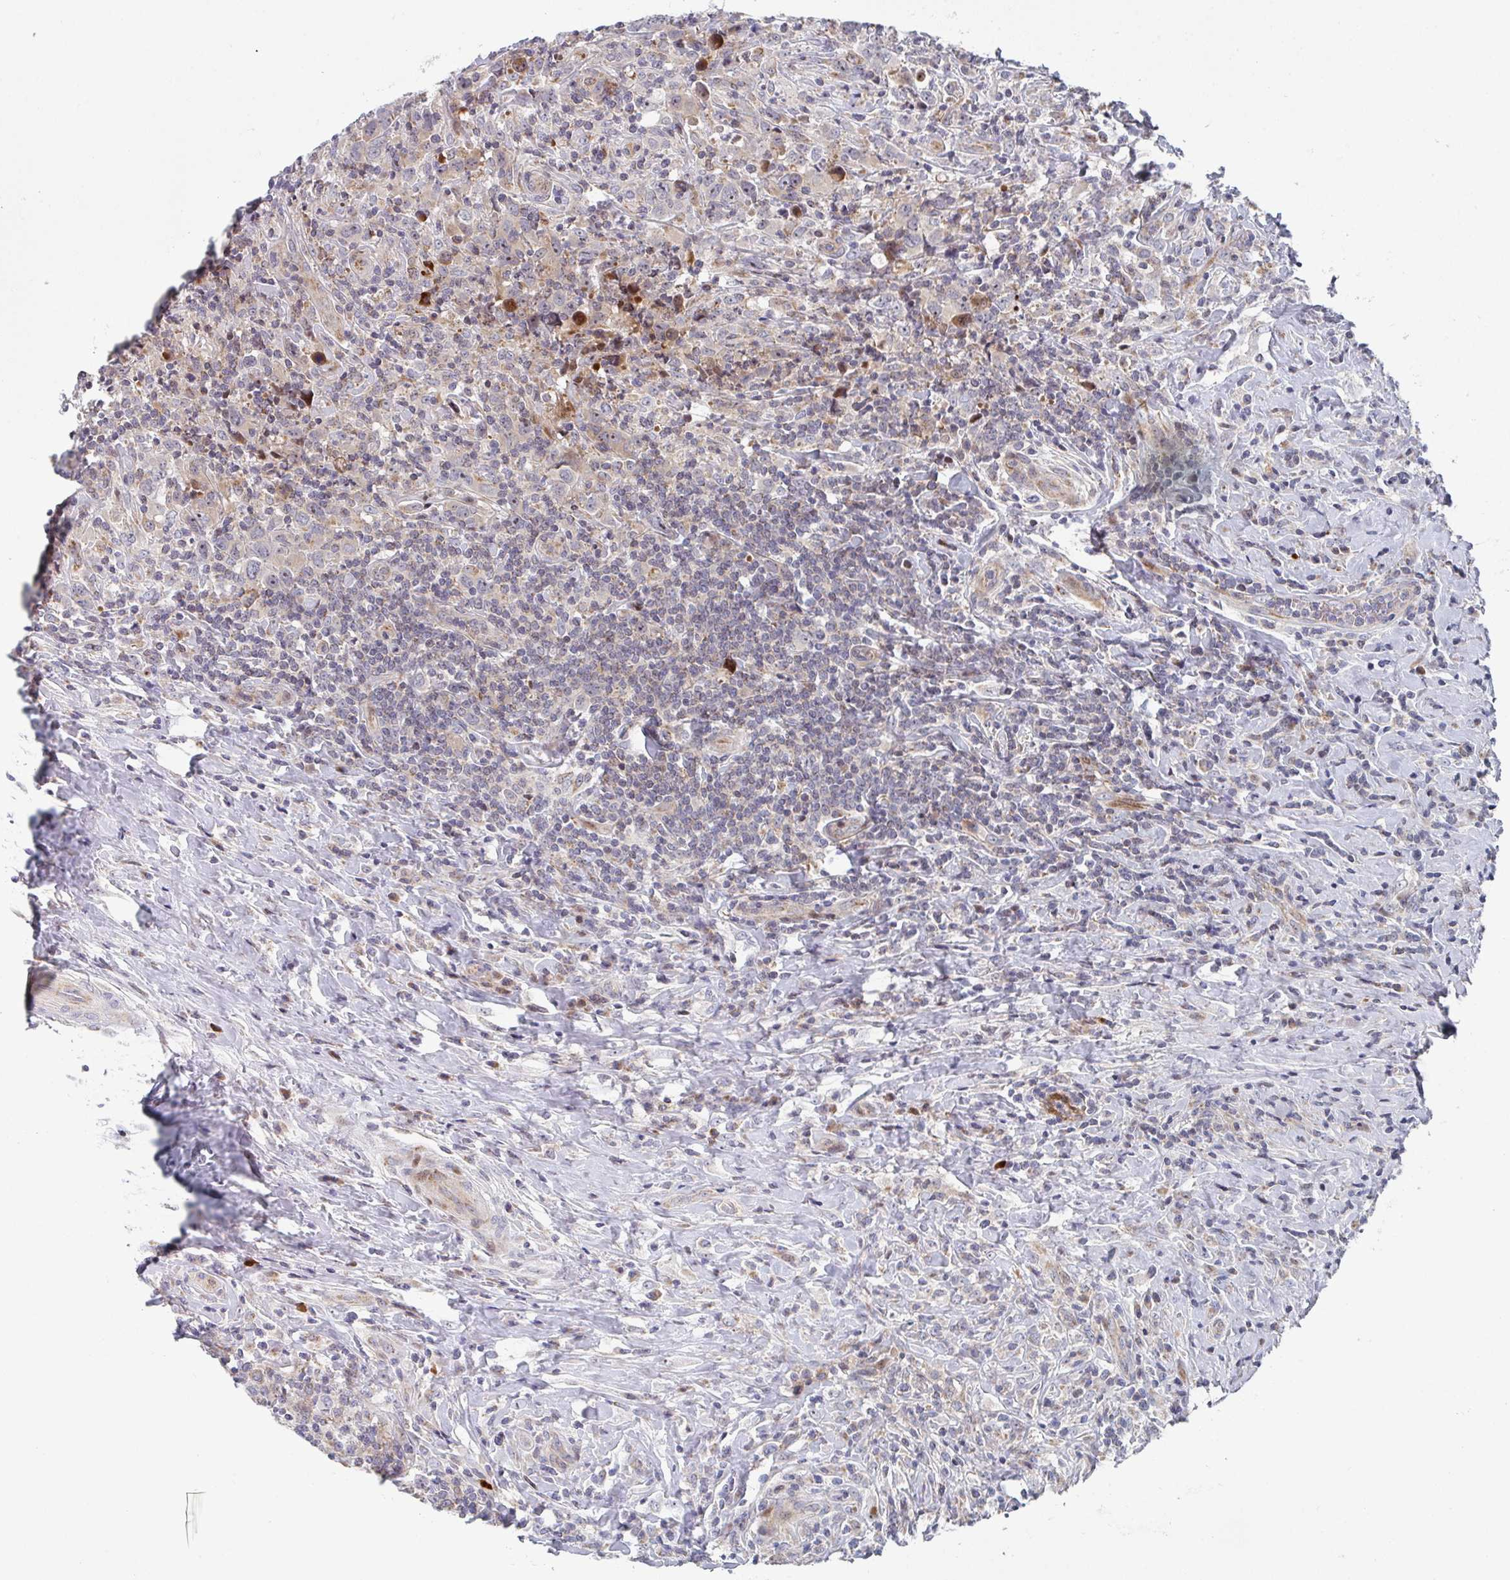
{"staining": {"intensity": "negative", "quantity": "none", "location": "none"}, "tissue": "lymphoma", "cell_type": "Tumor cells", "image_type": "cancer", "snomed": [{"axis": "morphology", "description": "Hodgkin's disease, NOS"}, {"axis": "topography", "description": "Lymph node"}], "caption": "Immunohistochemistry image of Hodgkin's disease stained for a protein (brown), which exhibits no staining in tumor cells.", "gene": "ZNF644", "patient": {"sex": "female", "age": 18}}